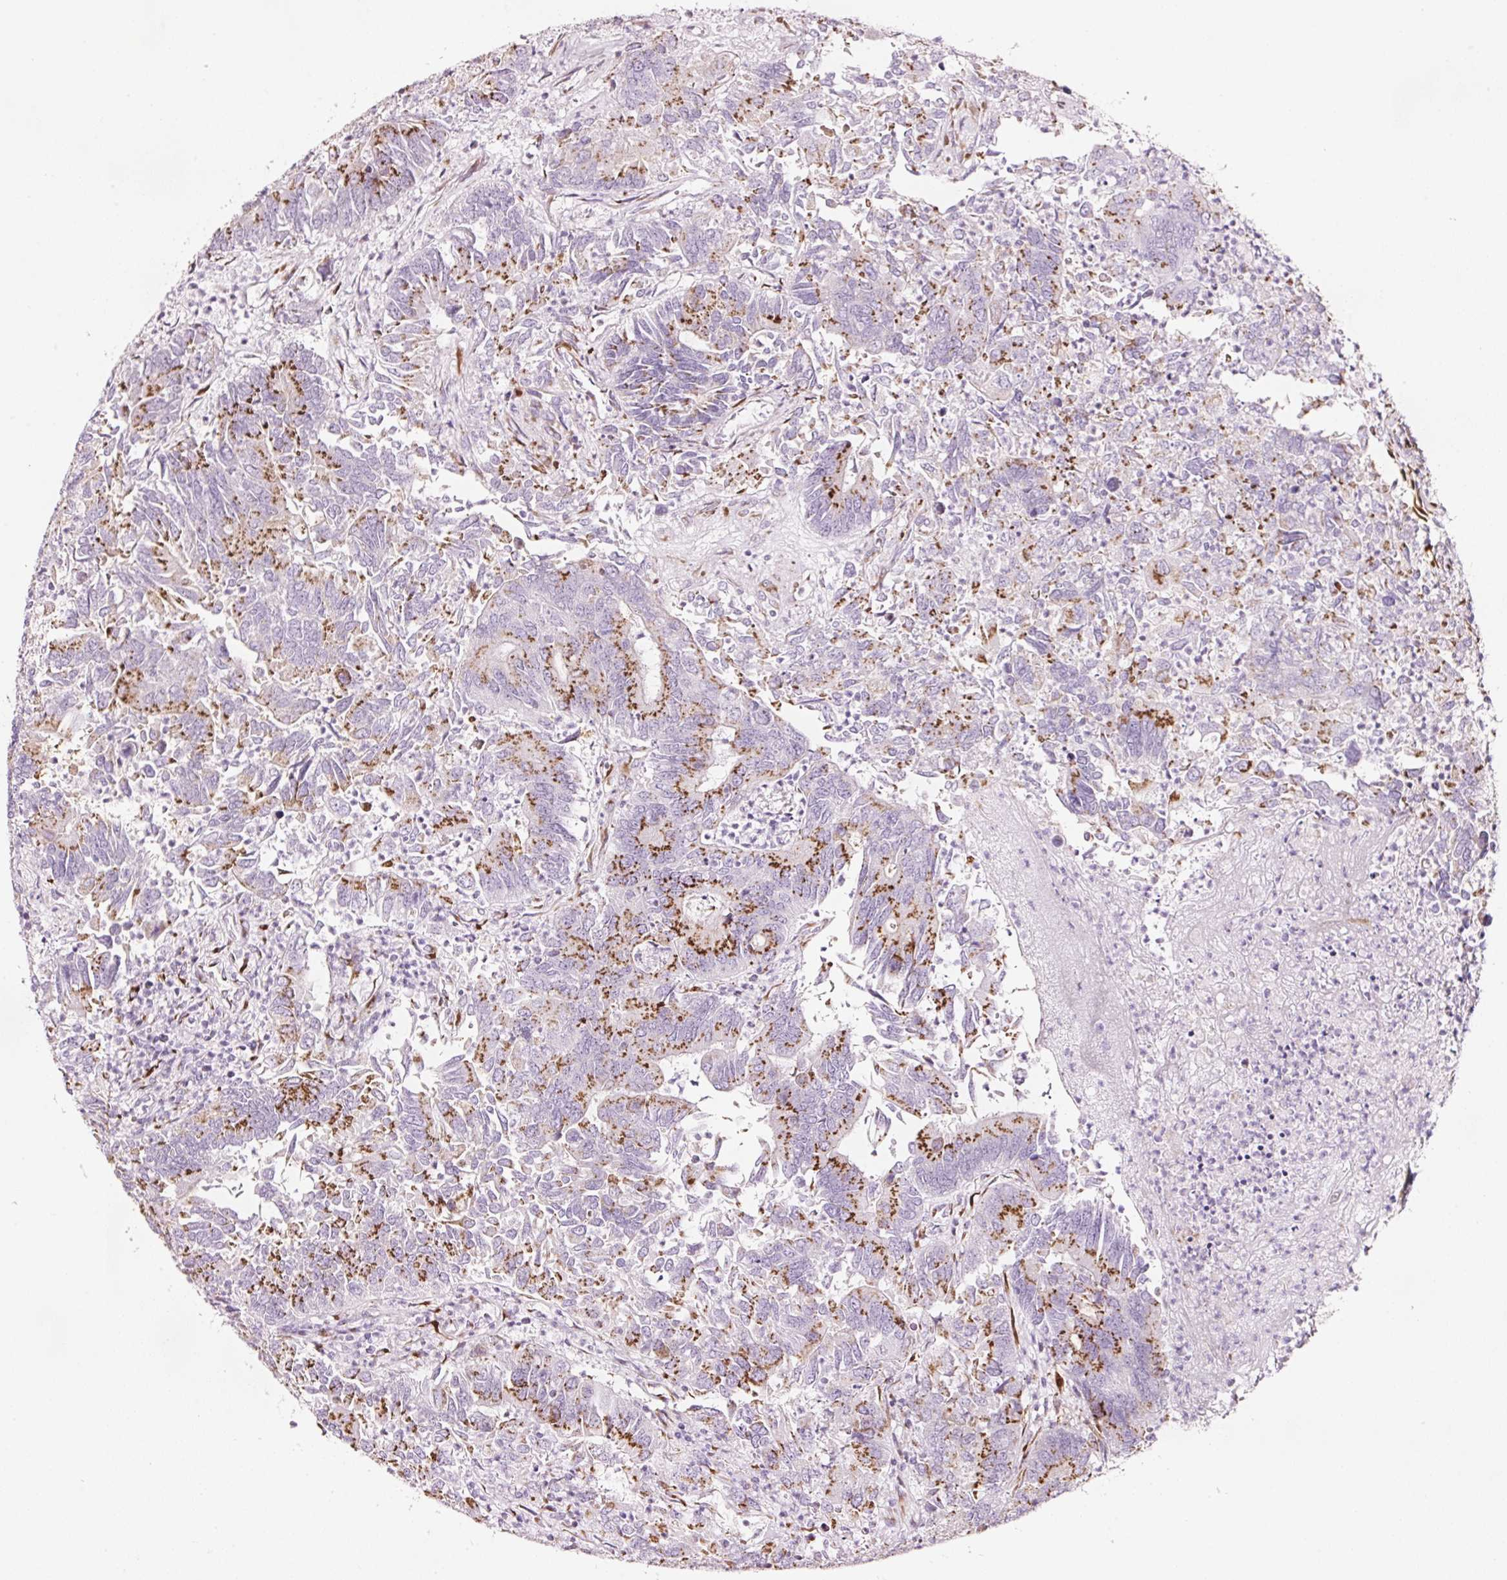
{"staining": {"intensity": "moderate", "quantity": "25%-75%", "location": "cytoplasmic/membranous"}, "tissue": "colorectal cancer", "cell_type": "Tumor cells", "image_type": "cancer", "snomed": [{"axis": "morphology", "description": "Adenocarcinoma, NOS"}, {"axis": "topography", "description": "Colon"}], "caption": "Colorectal cancer (adenocarcinoma) stained with immunohistochemistry demonstrates moderate cytoplasmic/membranous staining in about 25%-75% of tumor cells.", "gene": "SDF4", "patient": {"sex": "female", "age": 67}}